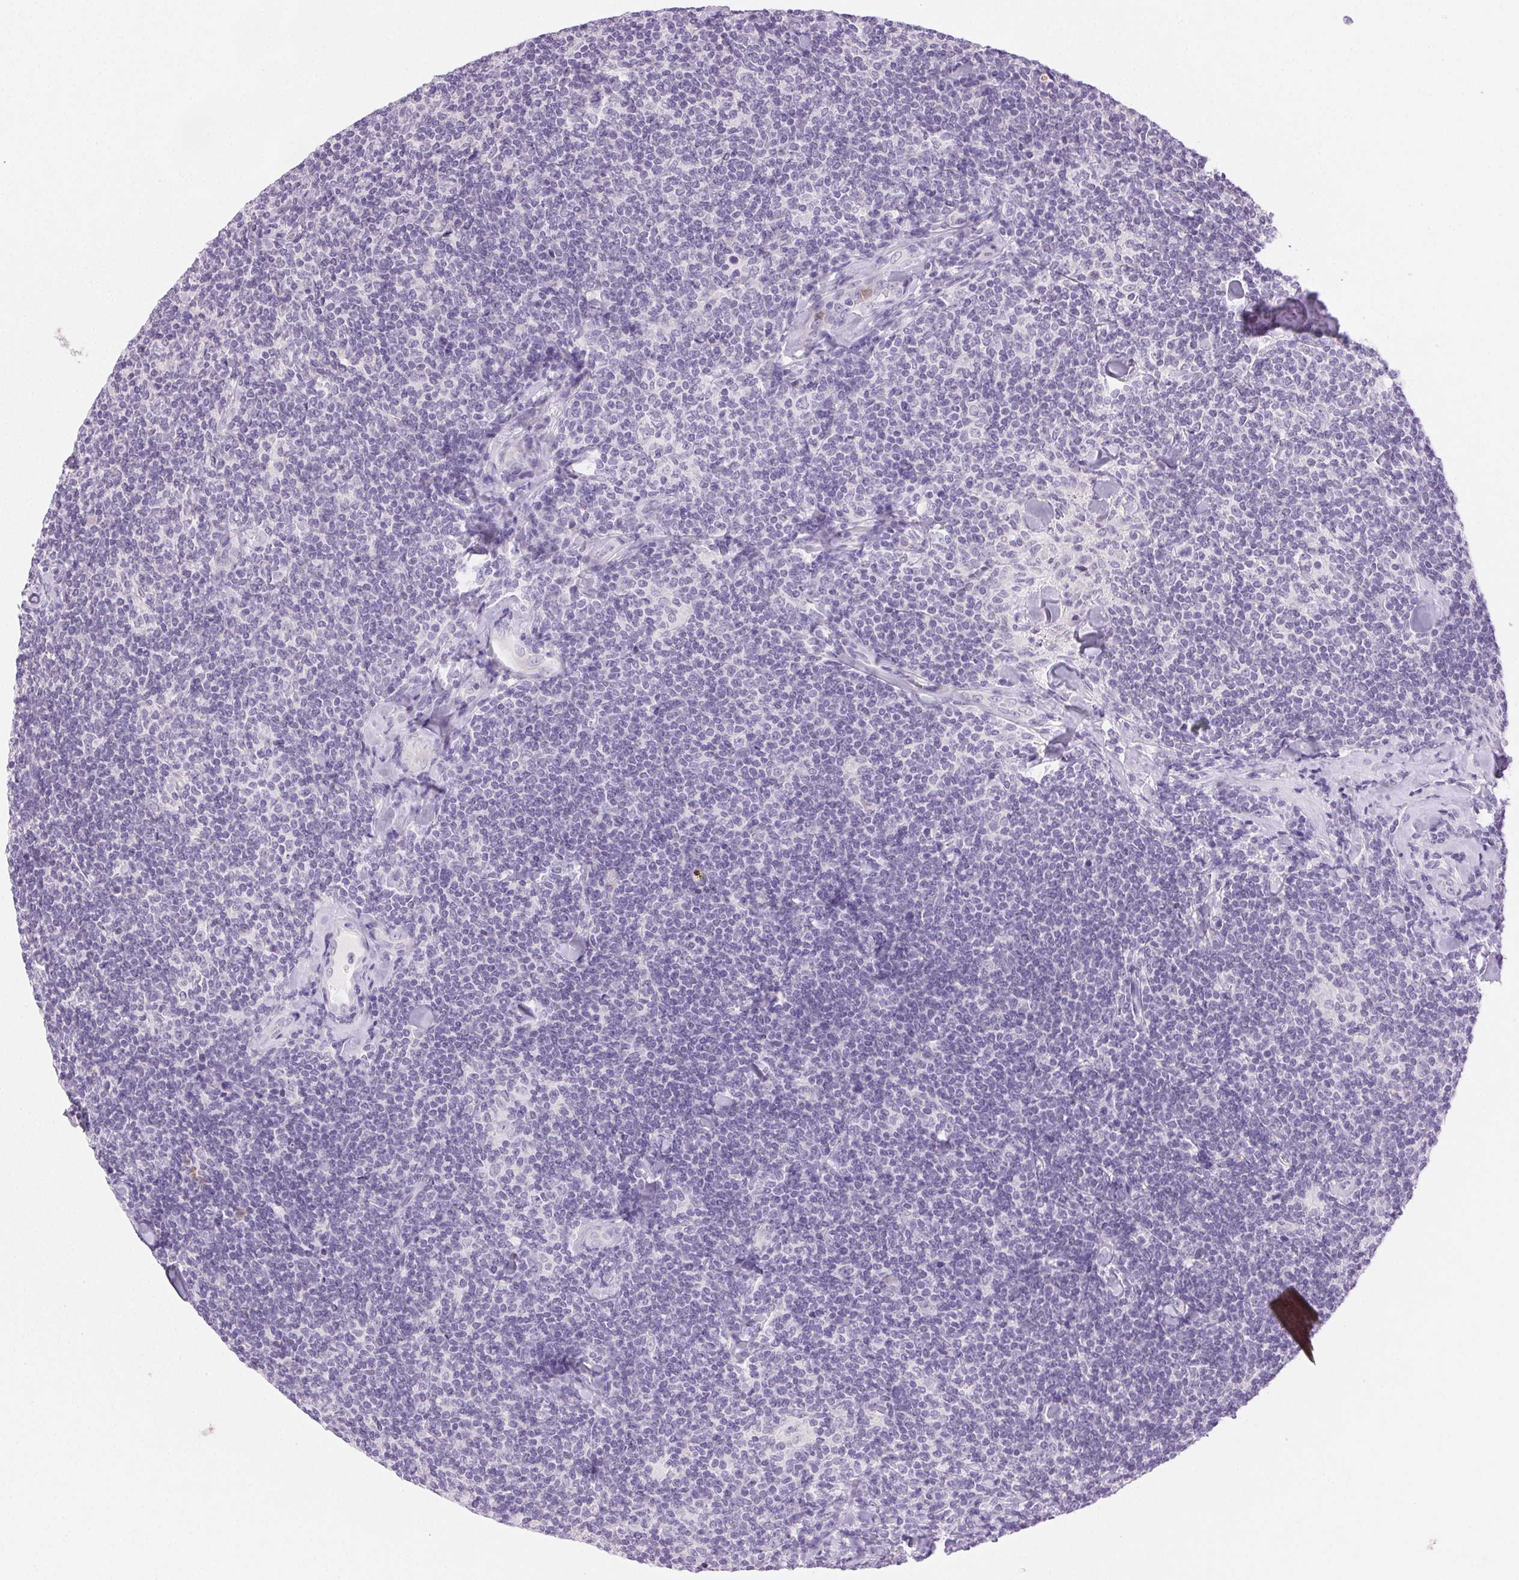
{"staining": {"intensity": "negative", "quantity": "none", "location": "none"}, "tissue": "lymphoma", "cell_type": "Tumor cells", "image_type": "cancer", "snomed": [{"axis": "morphology", "description": "Malignant lymphoma, non-Hodgkin's type, Low grade"}, {"axis": "topography", "description": "Lymph node"}], "caption": "DAB (3,3'-diaminobenzidine) immunohistochemical staining of low-grade malignant lymphoma, non-Hodgkin's type exhibits no significant staining in tumor cells.", "gene": "EMX2", "patient": {"sex": "female", "age": 56}}